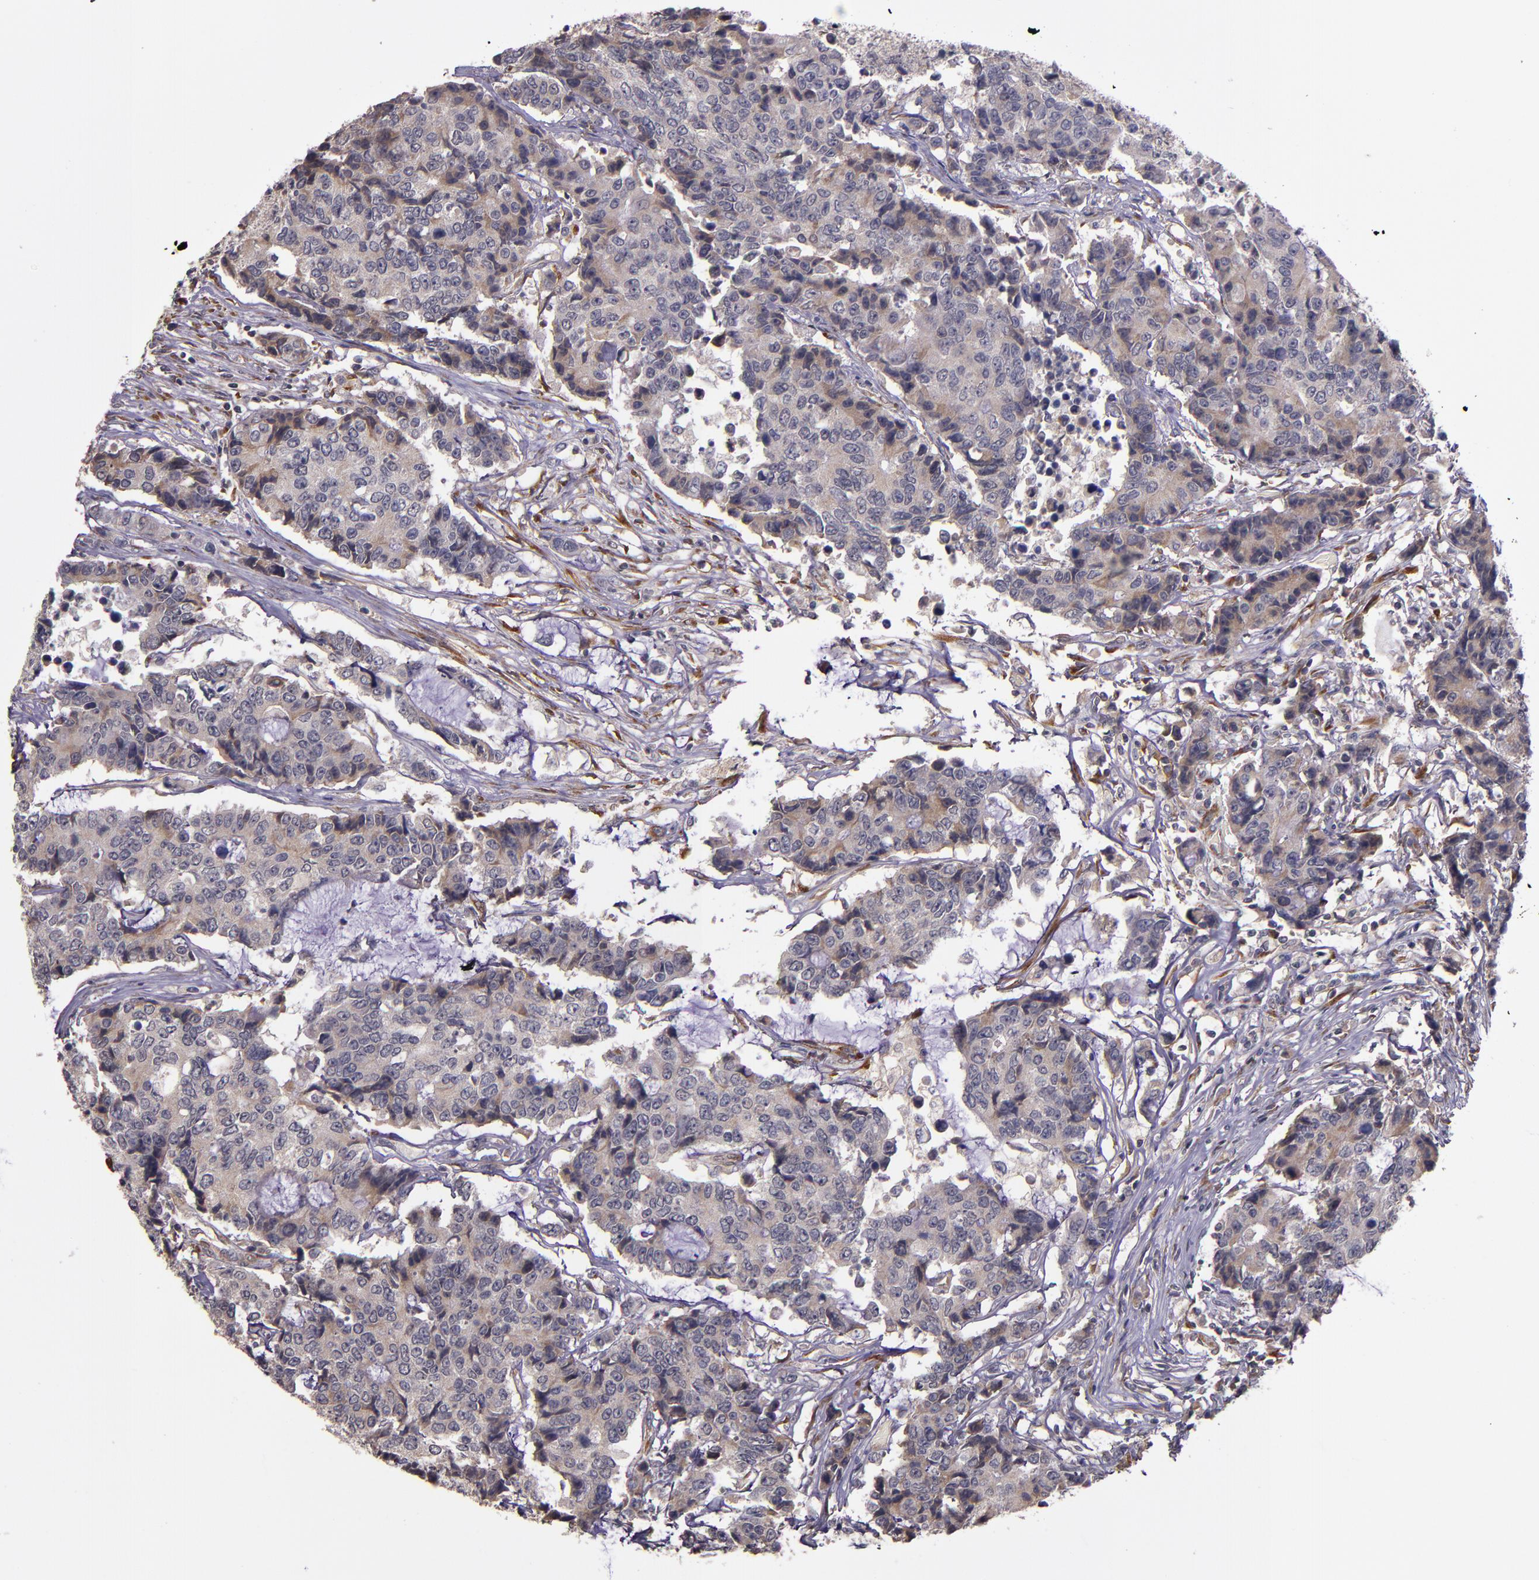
{"staining": {"intensity": "weak", "quantity": ">75%", "location": "cytoplasmic/membranous"}, "tissue": "colorectal cancer", "cell_type": "Tumor cells", "image_type": "cancer", "snomed": [{"axis": "morphology", "description": "Adenocarcinoma, NOS"}, {"axis": "topography", "description": "Colon"}], "caption": "An immunohistochemistry (IHC) photomicrograph of neoplastic tissue is shown. Protein staining in brown labels weak cytoplasmic/membranous positivity in adenocarcinoma (colorectal) within tumor cells.", "gene": "PRAF2", "patient": {"sex": "female", "age": 86}}